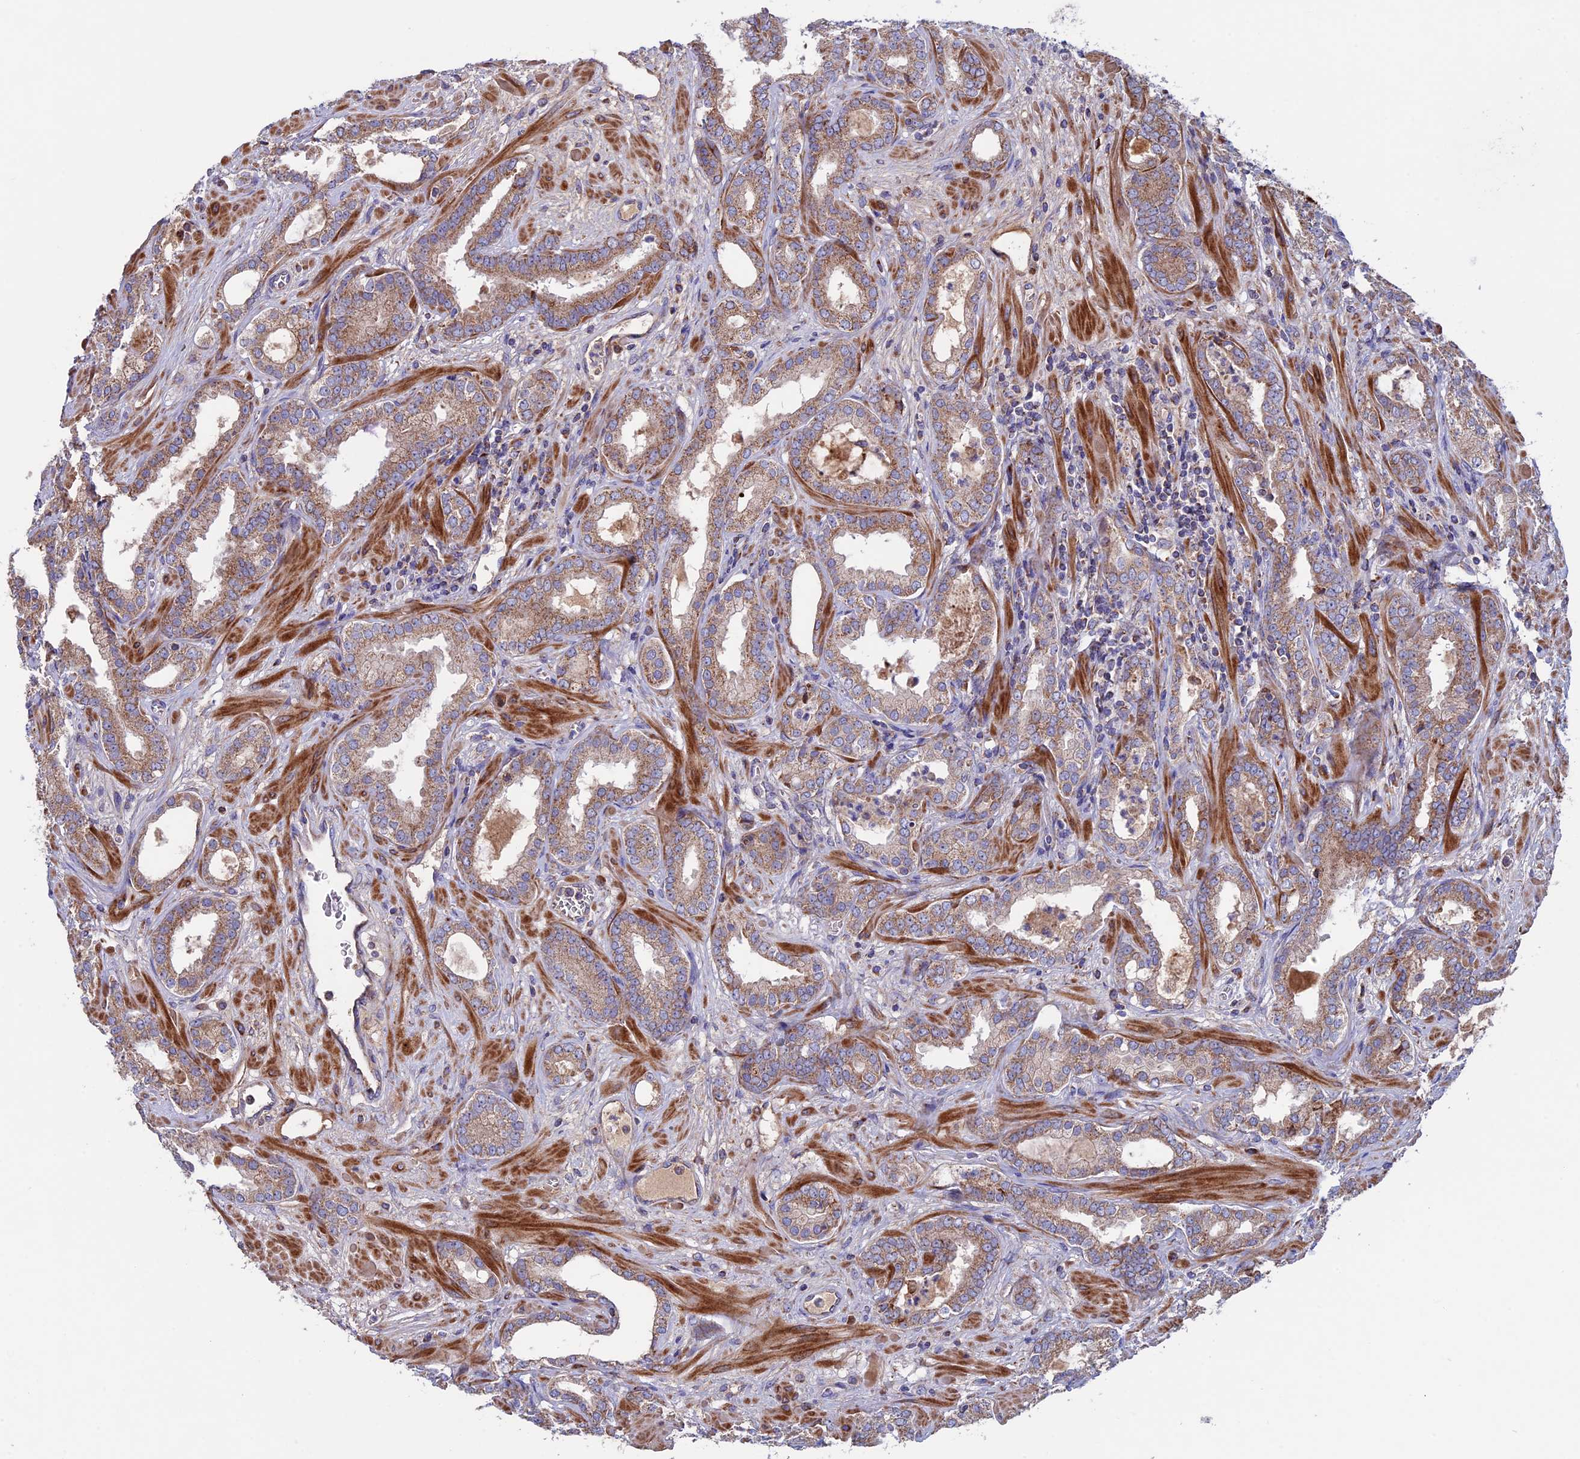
{"staining": {"intensity": "moderate", "quantity": ">75%", "location": "cytoplasmic/membranous"}, "tissue": "prostate cancer", "cell_type": "Tumor cells", "image_type": "cancer", "snomed": [{"axis": "morphology", "description": "Adenocarcinoma, High grade"}, {"axis": "topography", "description": "Prostate"}], "caption": "About >75% of tumor cells in human adenocarcinoma (high-grade) (prostate) demonstrate moderate cytoplasmic/membranous protein positivity as visualized by brown immunohistochemical staining.", "gene": "SLC15A5", "patient": {"sex": "male", "age": 64}}